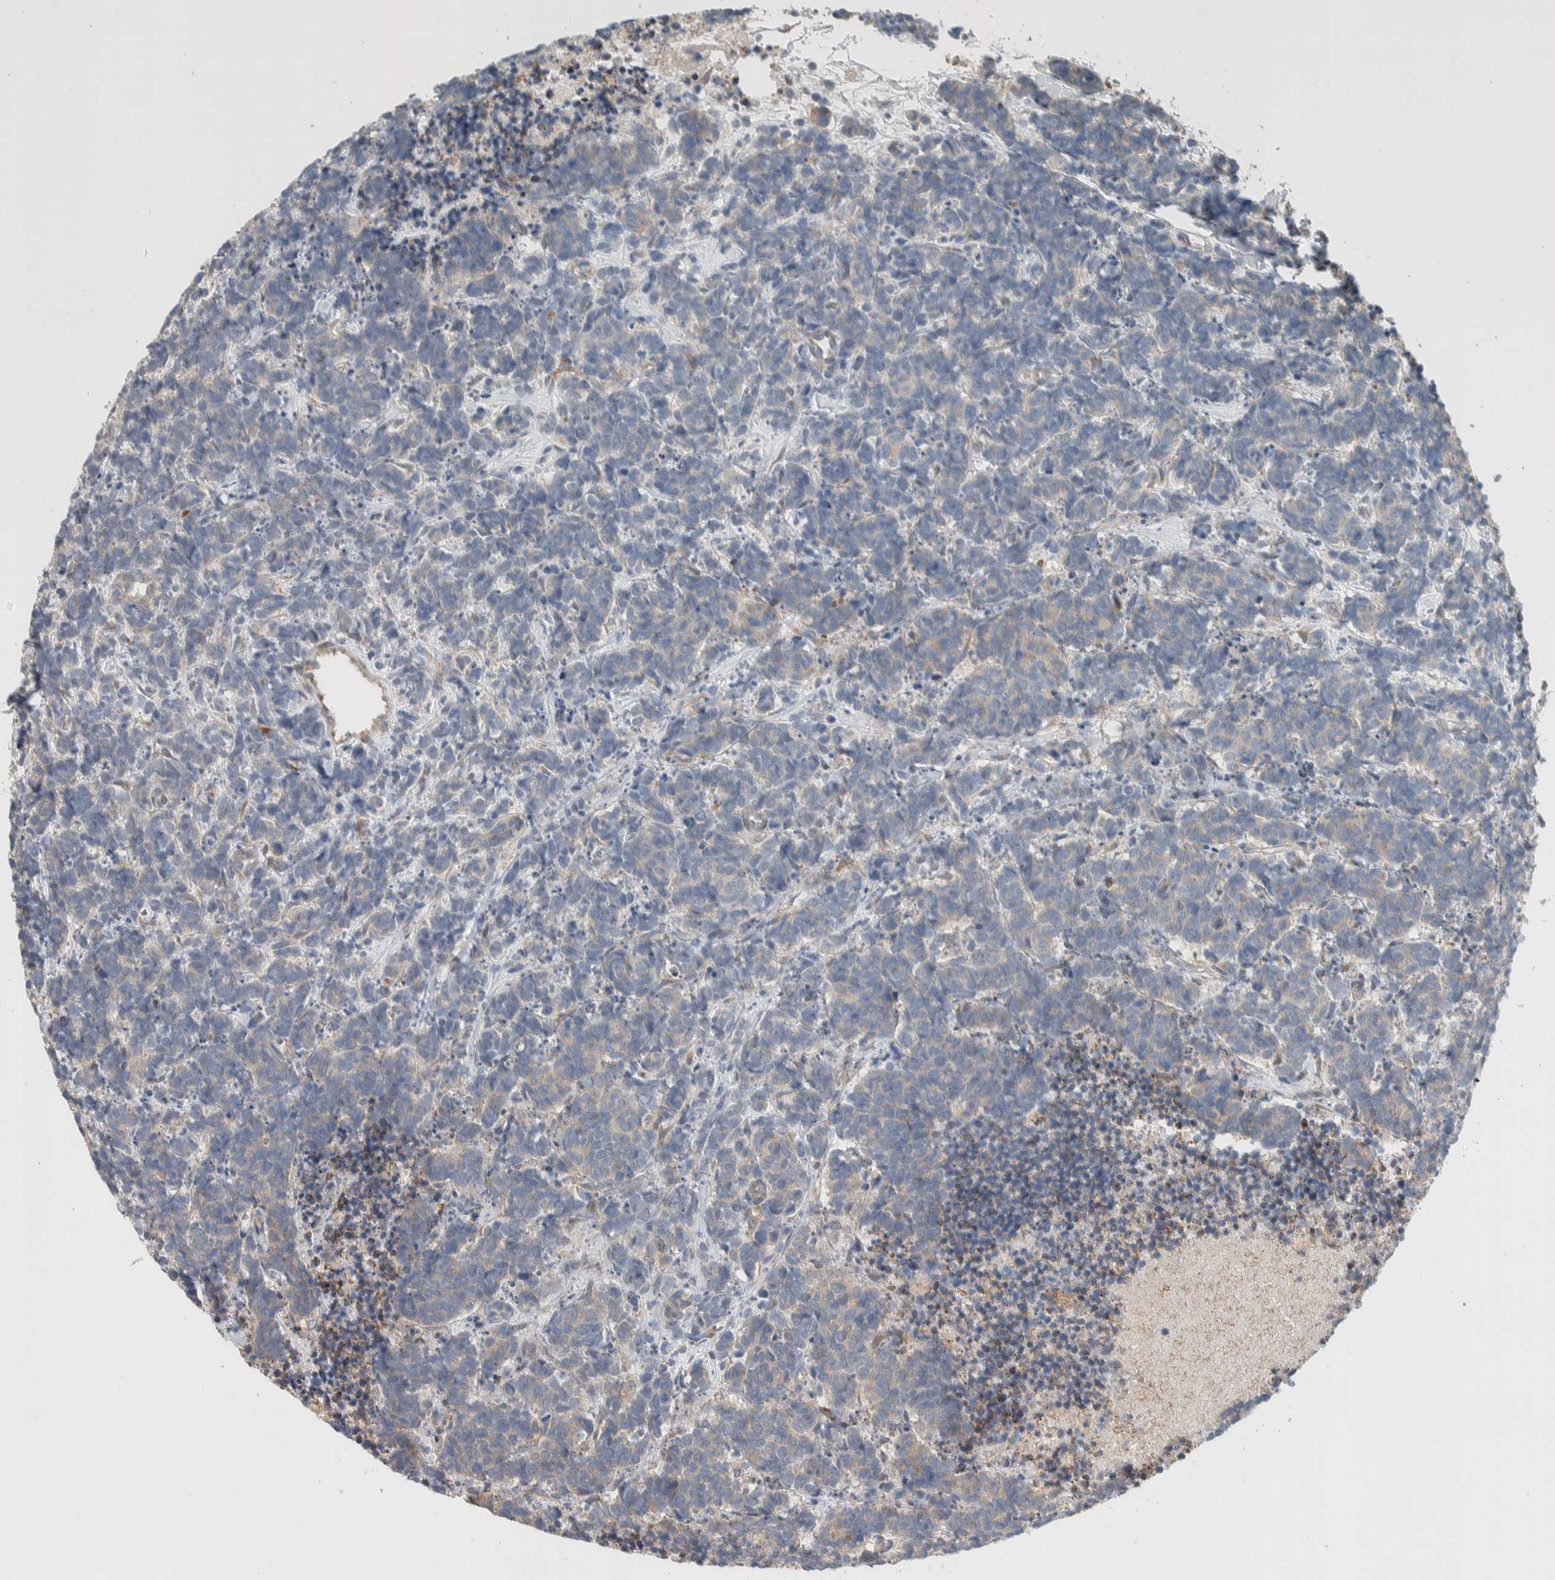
{"staining": {"intensity": "weak", "quantity": ">75%", "location": "cytoplasmic/membranous"}, "tissue": "carcinoid", "cell_type": "Tumor cells", "image_type": "cancer", "snomed": [{"axis": "morphology", "description": "Carcinoma, NOS"}, {"axis": "morphology", "description": "Carcinoid, malignant, NOS"}, {"axis": "topography", "description": "Urinary bladder"}], "caption": "Carcinoma stained with DAB (3,3'-diaminobenzidine) immunohistochemistry (IHC) demonstrates low levels of weak cytoplasmic/membranous expression in about >75% of tumor cells.", "gene": "ADCY8", "patient": {"sex": "male", "age": 57}}